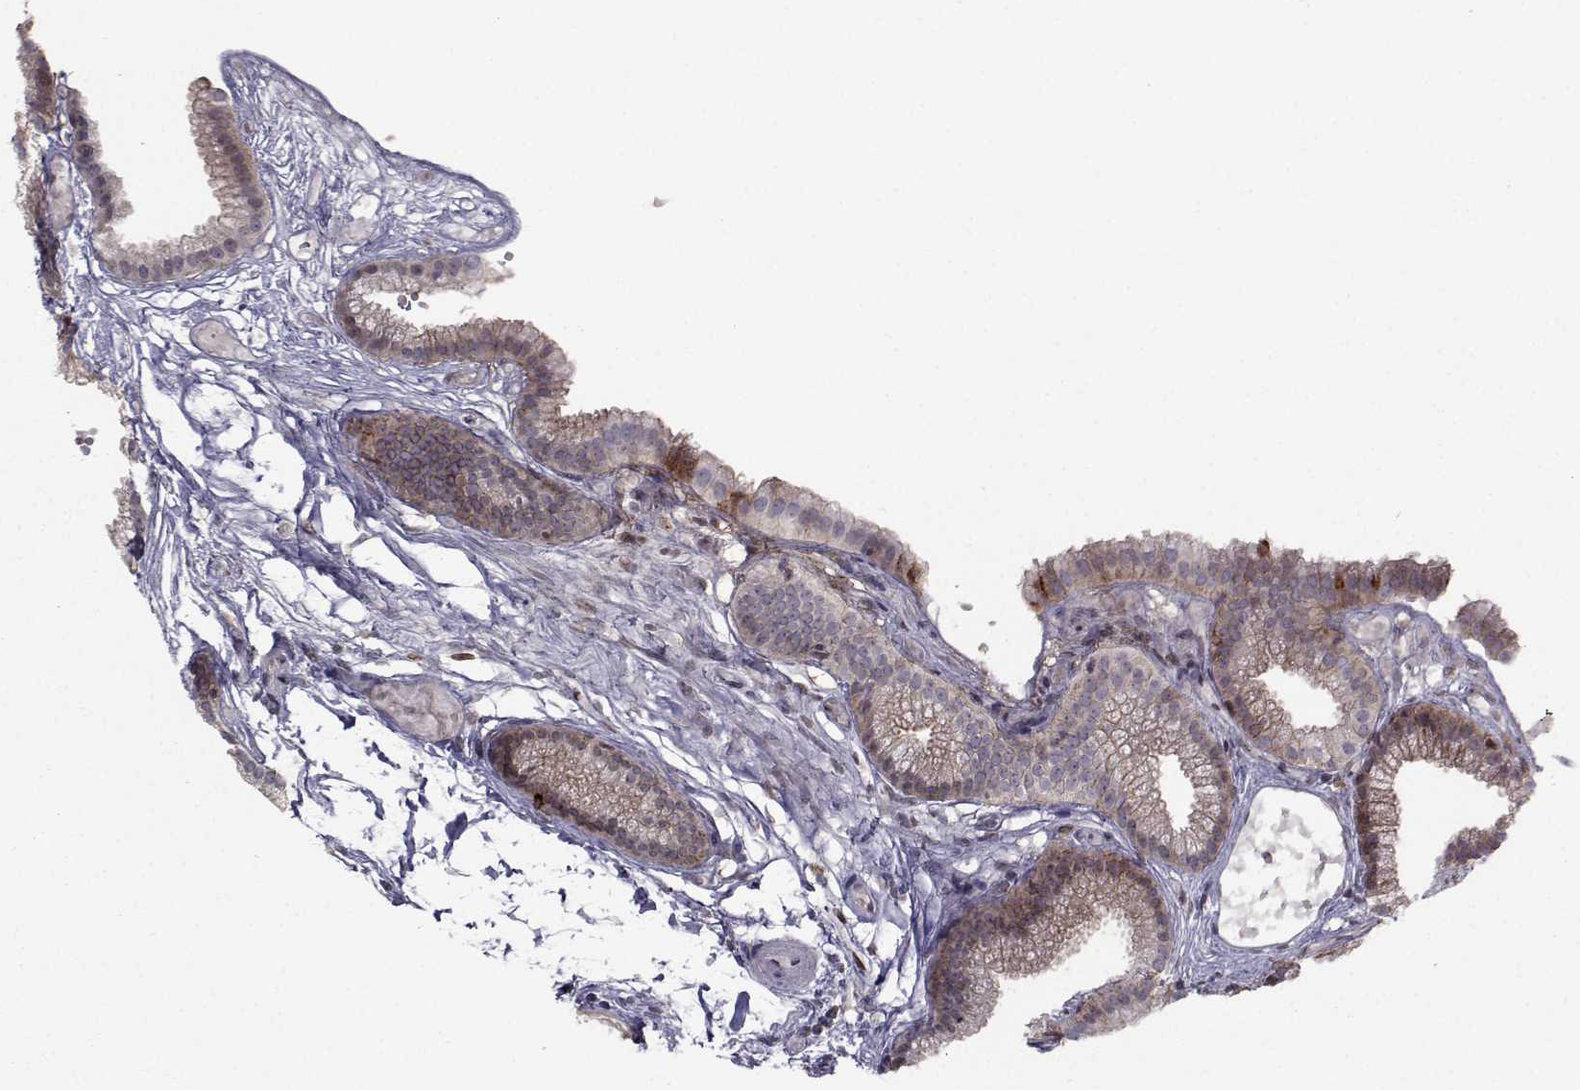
{"staining": {"intensity": "strong", "quantity": "25%-75%", "location": "cytoplasmic/membranous"}, "tissue": "gallbladder", "cell_type": "Glandular cells", "image_type": "normal", "snomed": [{"axis": "morphology", "description": "Normal tissue, NOS"}, {"axis": "topography", "description": "Gallbladder"}], "caption": "Brown immunohistochemical staining in unremarkable human gallbladder displays strong cytoplasmic/membranous positivity in approximately 25%-75% of glandular cells. (IHC, brightfield microscopy, high magnification).", "gene": "PCP4L1", "patient": {"sex": "female", "age": 45}}